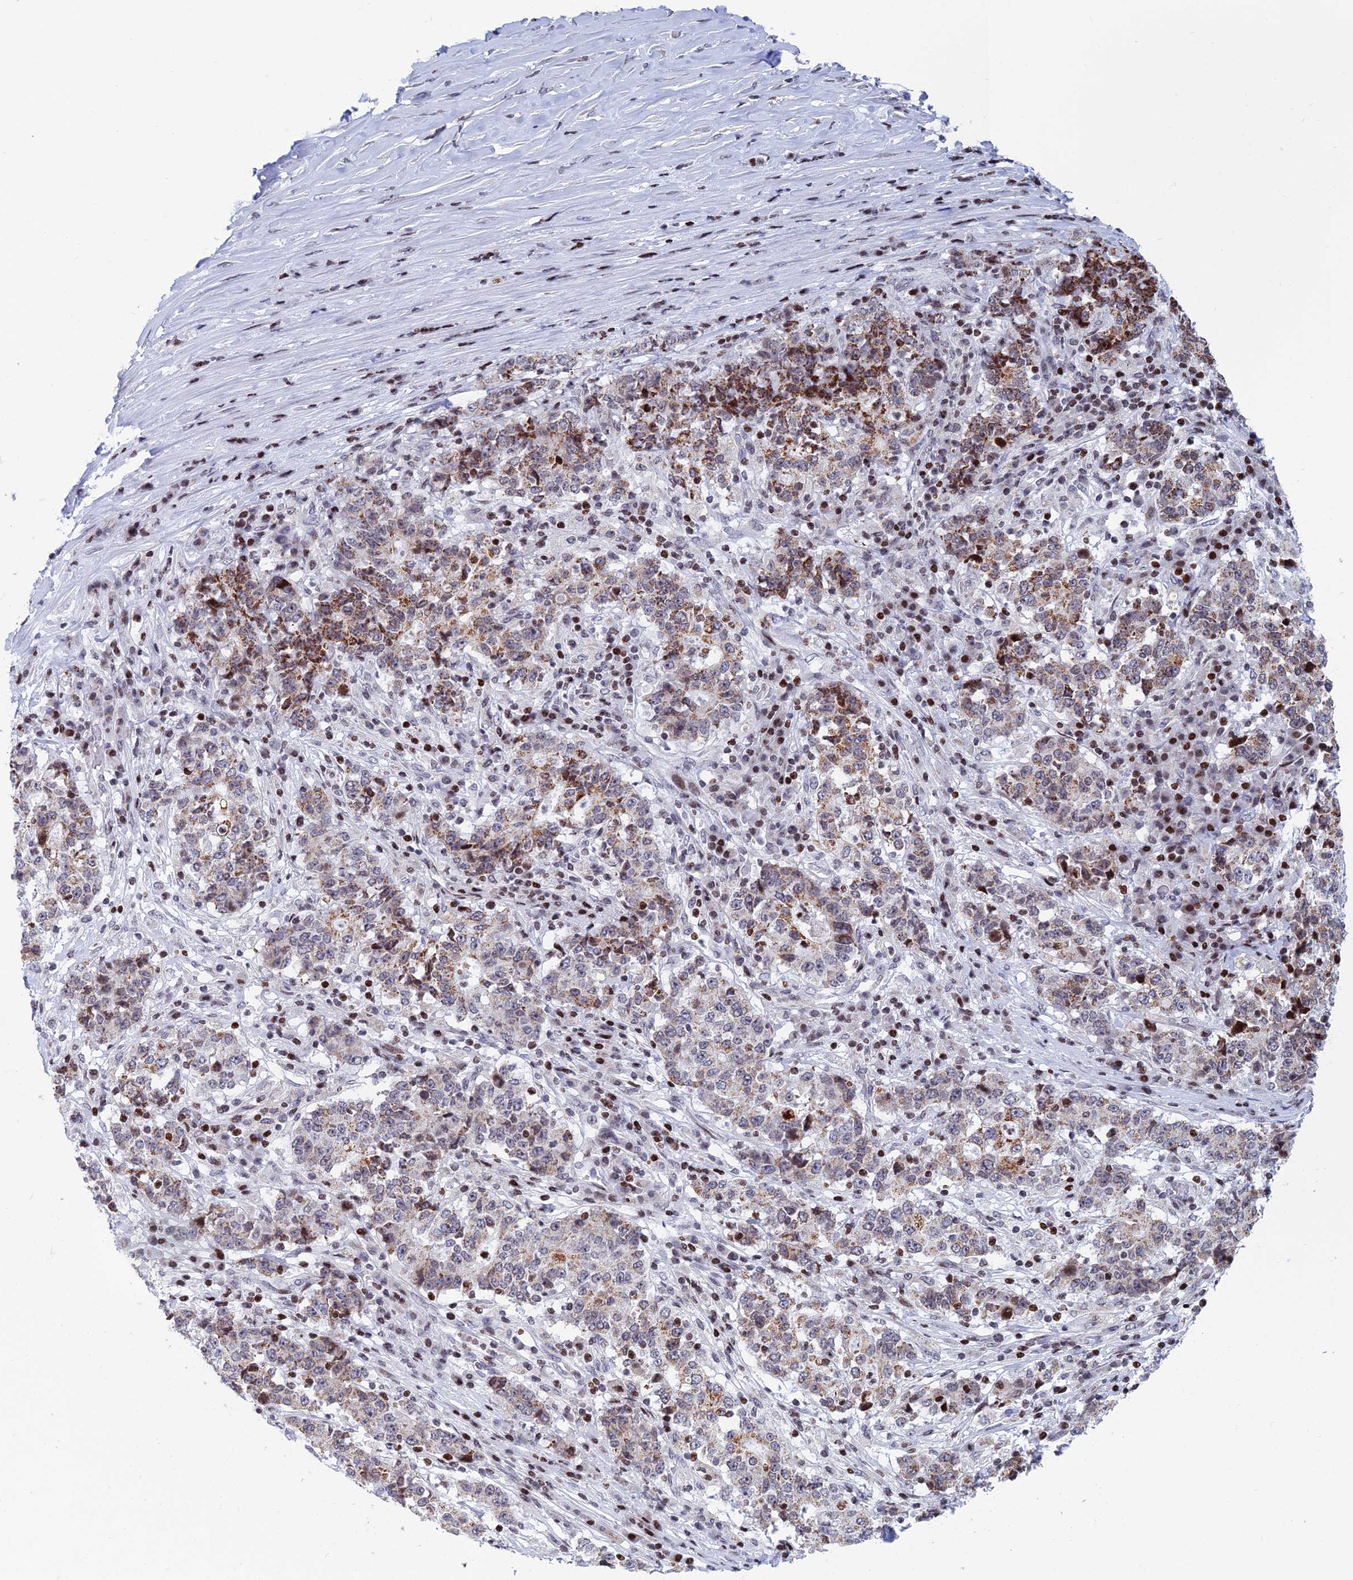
{"staining": {"intensity": "moderate", "quantity": ">75%", "location": "cytoplasmic/membranous"}, "tissue": "stomach cancer", "cell_type": "Tumor cells", "image_type": "cancer", "snomed": [{"axis": "morphology", "description": "Adenocarcinoma, NOS"}, {"axis": "topography", "description": "Stomach"}], "caption": "Tumor cells exhibit medium levels of moderate cytoplasmic/membranous positivity in approximately >75% of cells in adenocarcinoma (stomach).", "gene": "AFF3", "patient": {"sex": "male", "age": 59}}